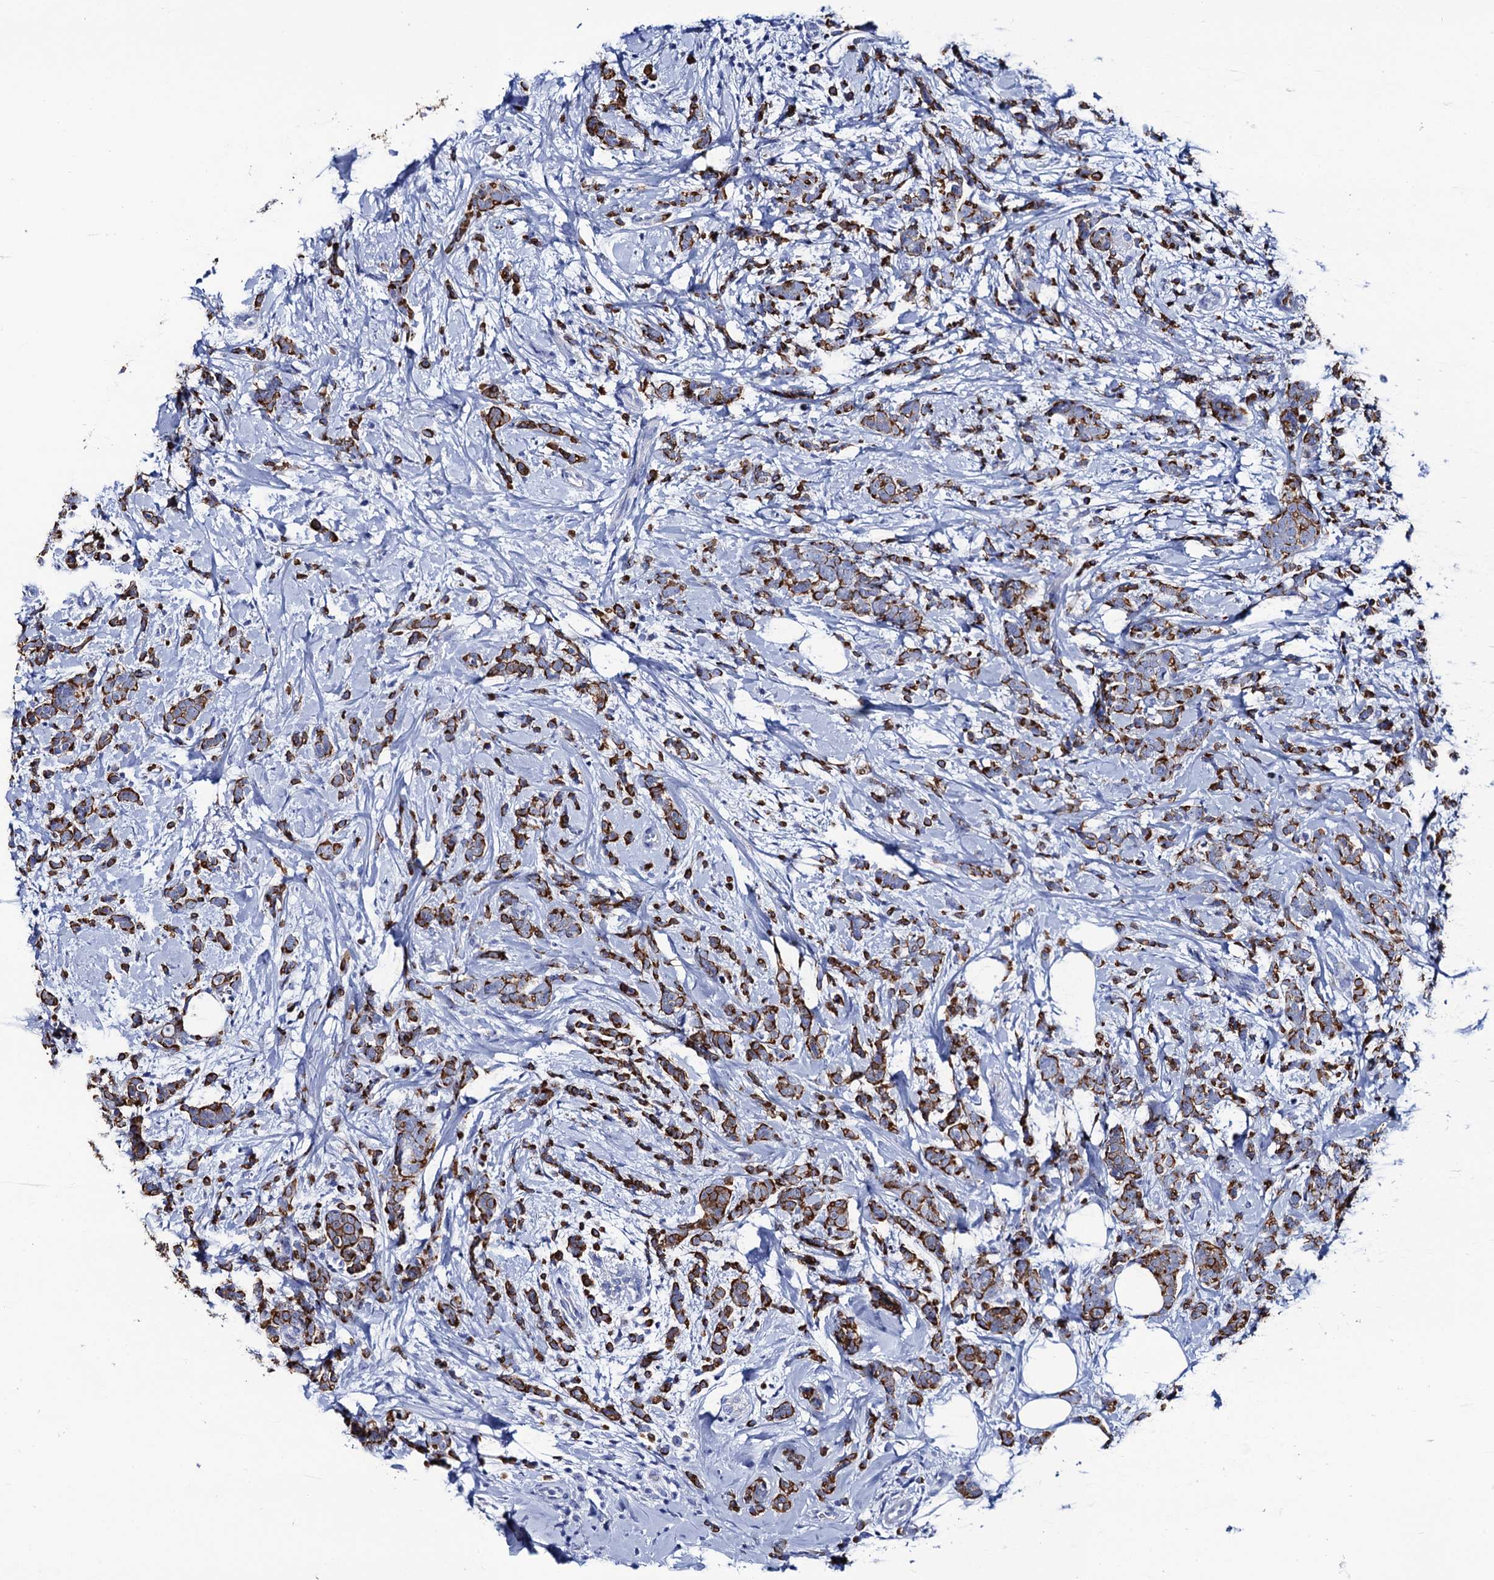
{"staining": {"intensity": "strong", "quantity": ">75%", "location": "cytoplasmic/membranous"}, "tissue": "breast cancer", "cell_type": "Tumor cells", "image_type": "cancer", "snomed": [{"axis": "morphology", "description": "Lobular carcinoma"}, {"axis": "topography", "description": "Breast"}], "caption": "A high-resolution image shows IHC staining of breast cancer (lobular carcinoma), which reveals strong cytoplasmic/membranous staining in approximately >75% of tumor cells.", "gene": "RAB3IP", "patient": {"sex": "female", "age": 58}}